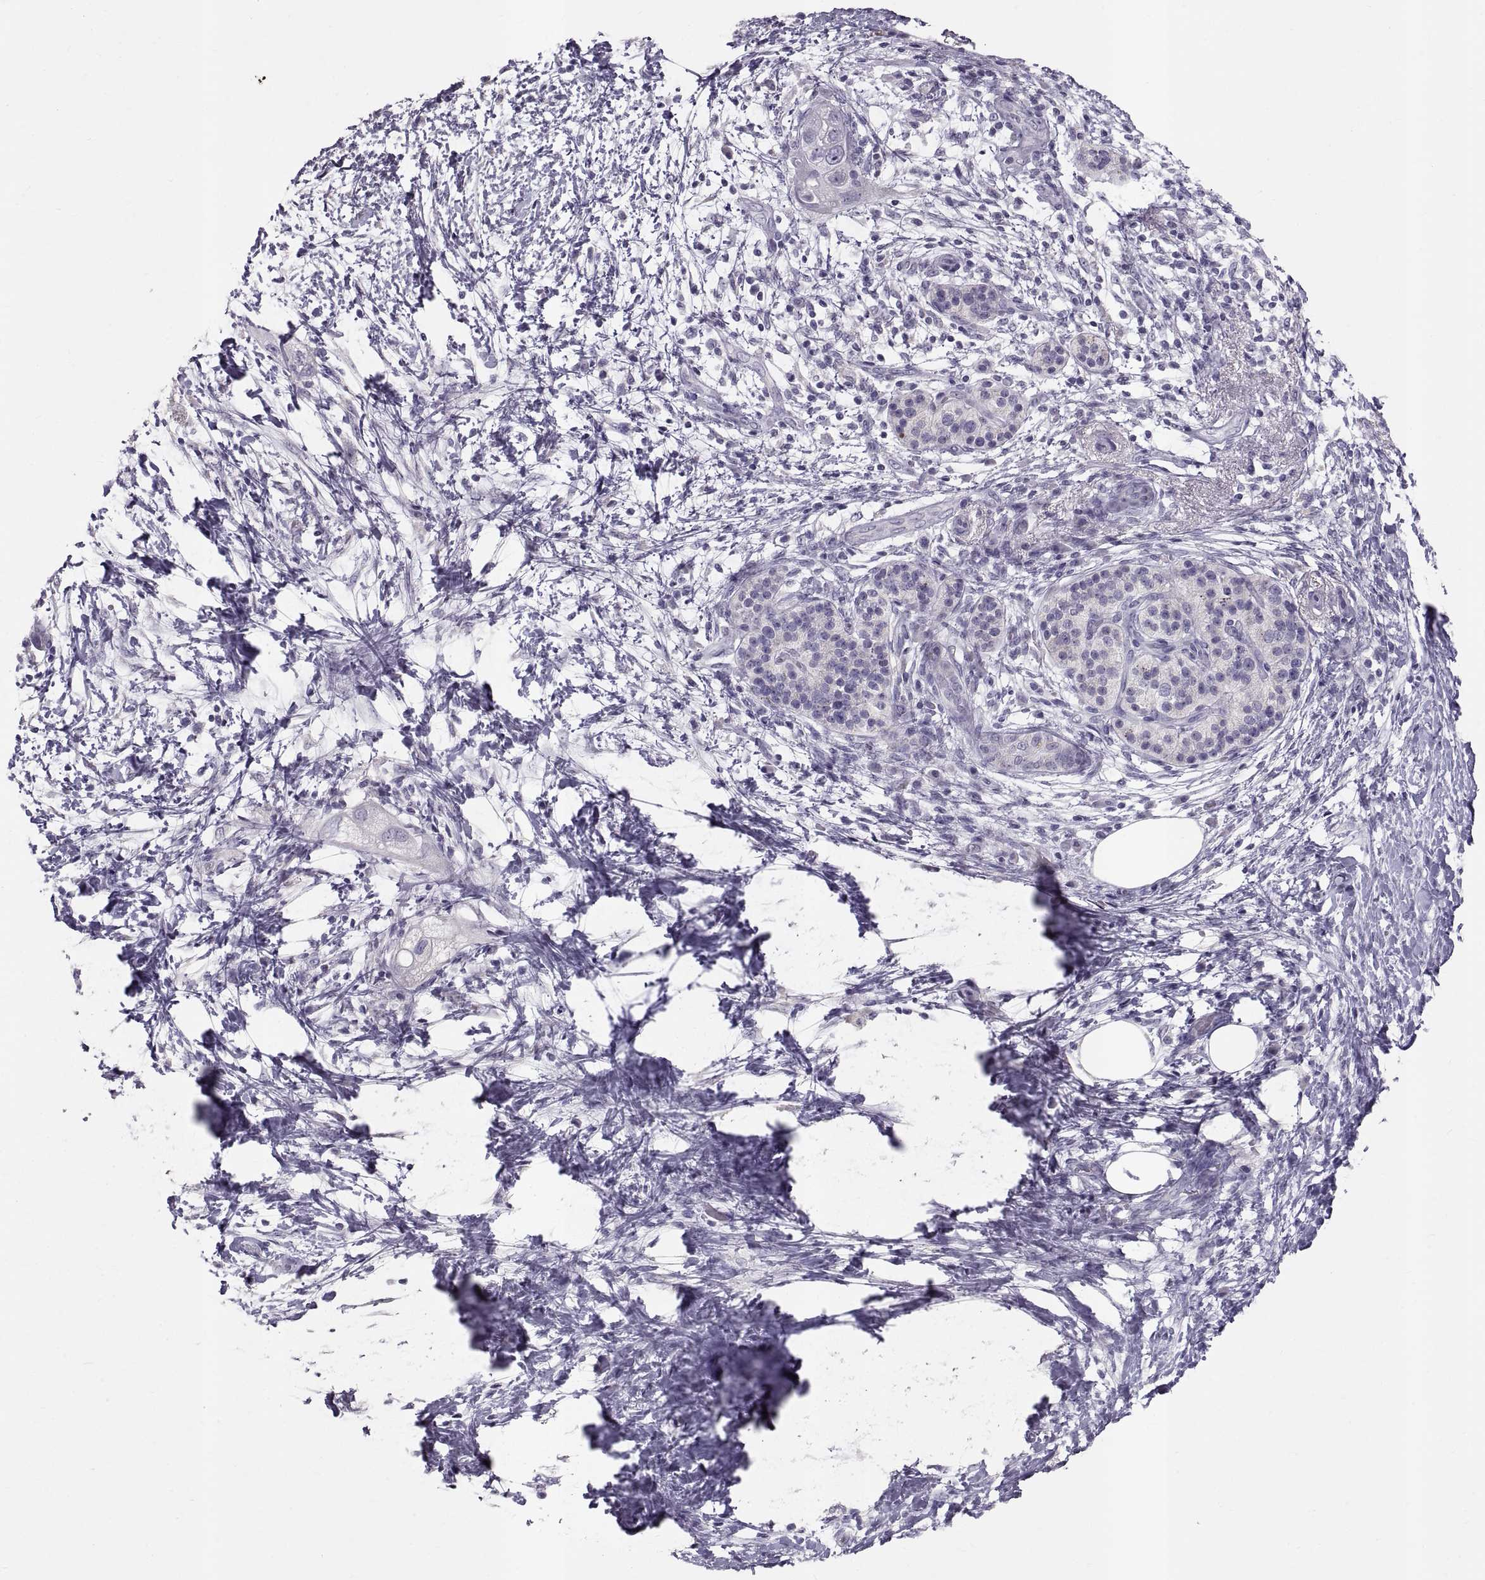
{"staining": {"intensity": "negative", "quantity": "none", "location": "none"}, "tissue": "pancreatic cancer", "cell_type": "Tumor cells", "image_type": "cancer", "snomed": [{"axis": "morphology", "description": "Adenocarcinoma, NOS"}, {"axis": "topography", "description": "Pancreas"}], "caption": "Tumor cells show no significant protein positivity in pancreatic cancer (adenocarcinoma).", "gene": "WBP2NL", "patient": {"sex": "female", "age": 72}}